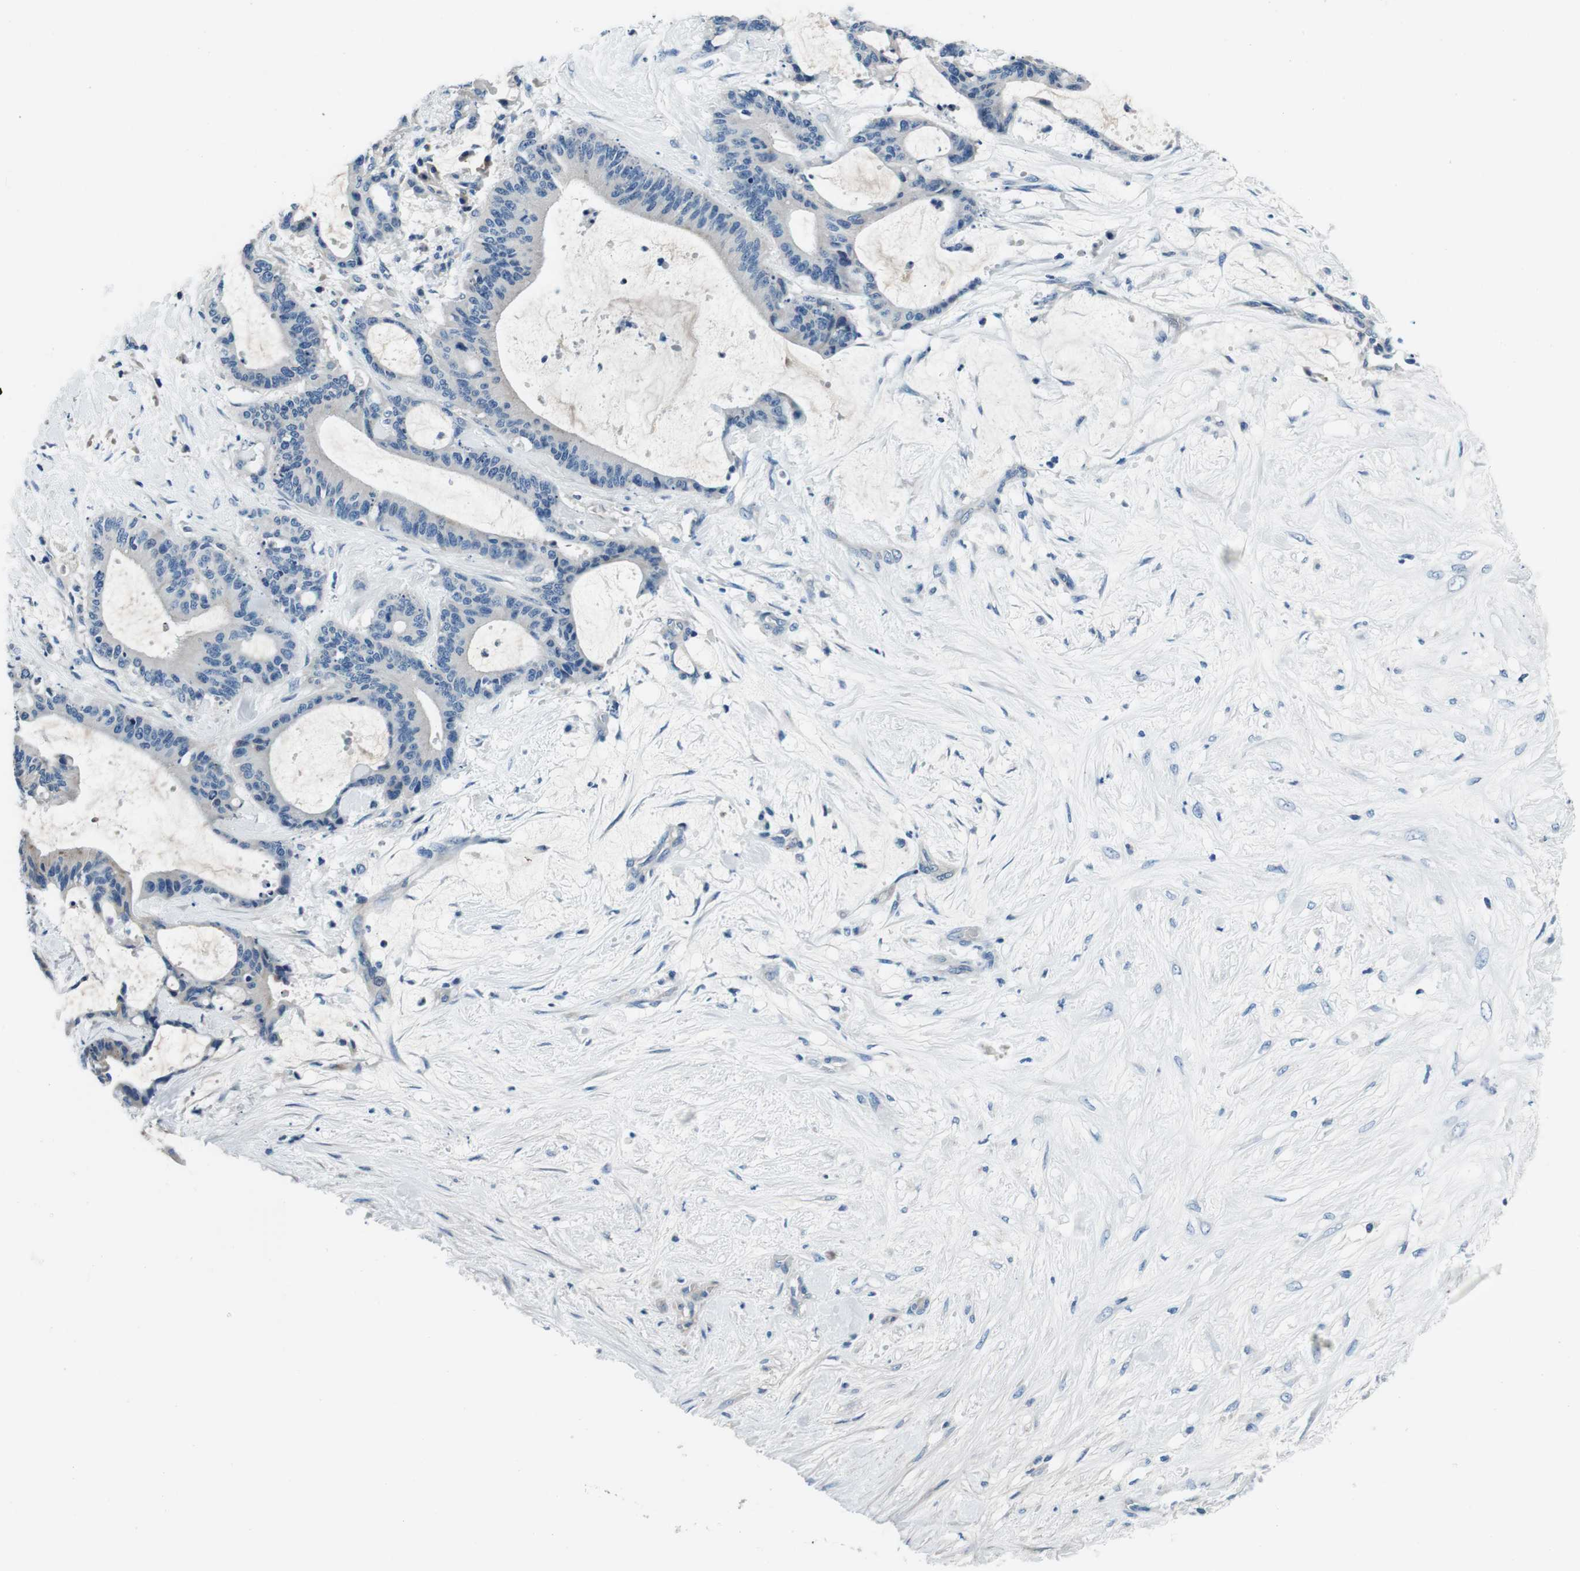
{"staining": {"intensity": "negative", "quantity": "none", "location": "none"}, "tissue": "liver cancer", "cell_type": "Tumor cells", "image_type": "cancer", "snomed": [{"axis": "morphology", "description": "Cholangiocarcinoma"}, {"axis": "topography", "description": "Liver"}], "caption": "DAB (3,3'-diaminobenzidine) immunohistochemical staining of liver cancer (cholangiocarcinoma) demonstrates no significant positivity in tumor cells.", "gene": "CASQ1", "patient": {"sex": "female", "age": 73}}